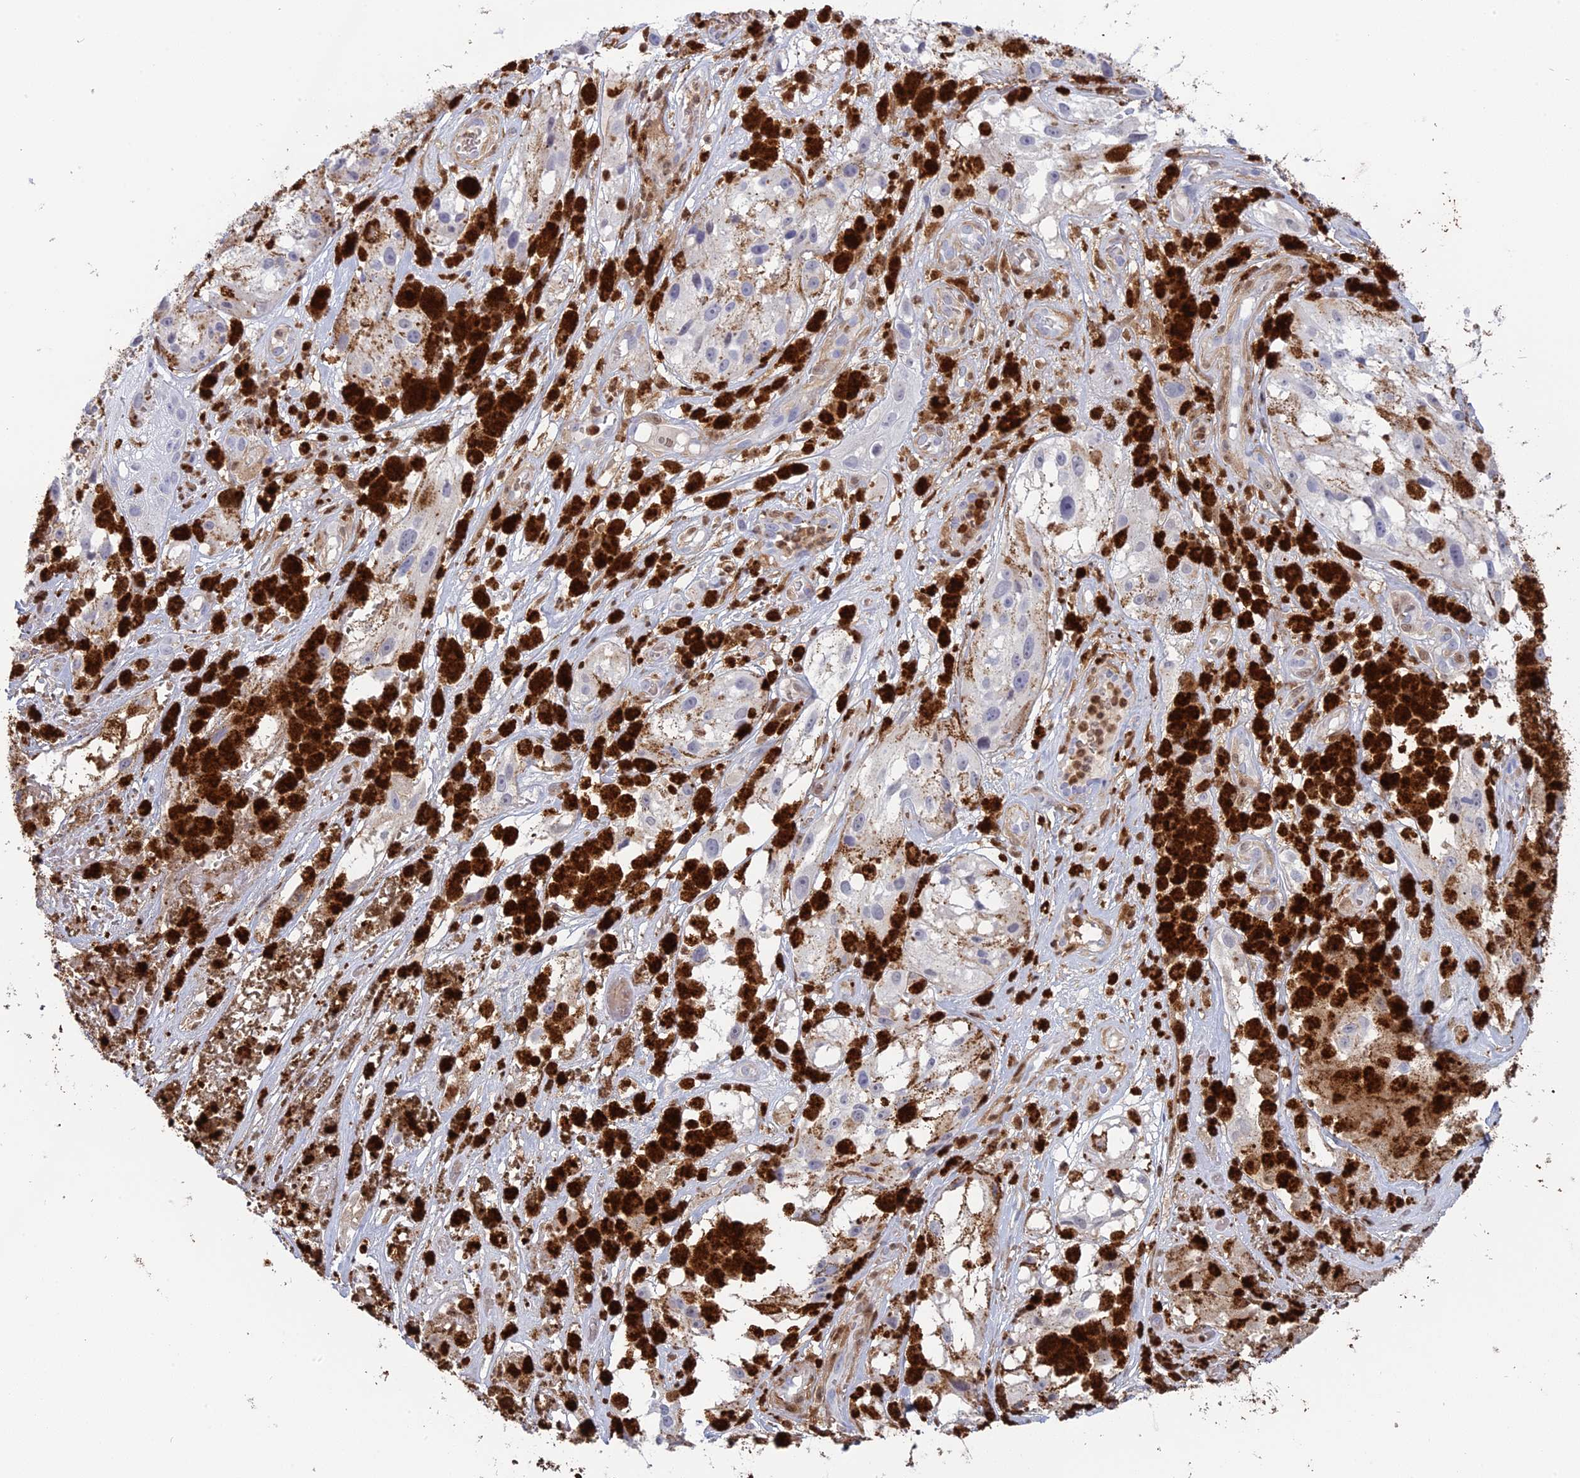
{"staining": {"intensity": "negative", "quantity": "none", "location": "none"}, "tissue": "melanoma", "cell_type": "Tumor cells", "image_type": "cancer", "snomed": [{"axis": "morphology", "description": "Malignant melanoma, NOS"}, {"axis": "topography", "description": "Skin"}], "caption": "There is no significant expression in tumor cells of malignant melanoma. (Immunohistochemistry, brightfield microscopy, high magnification).", "gene": "PGBD4", "patient": {"sex": "male", "age": 88}}